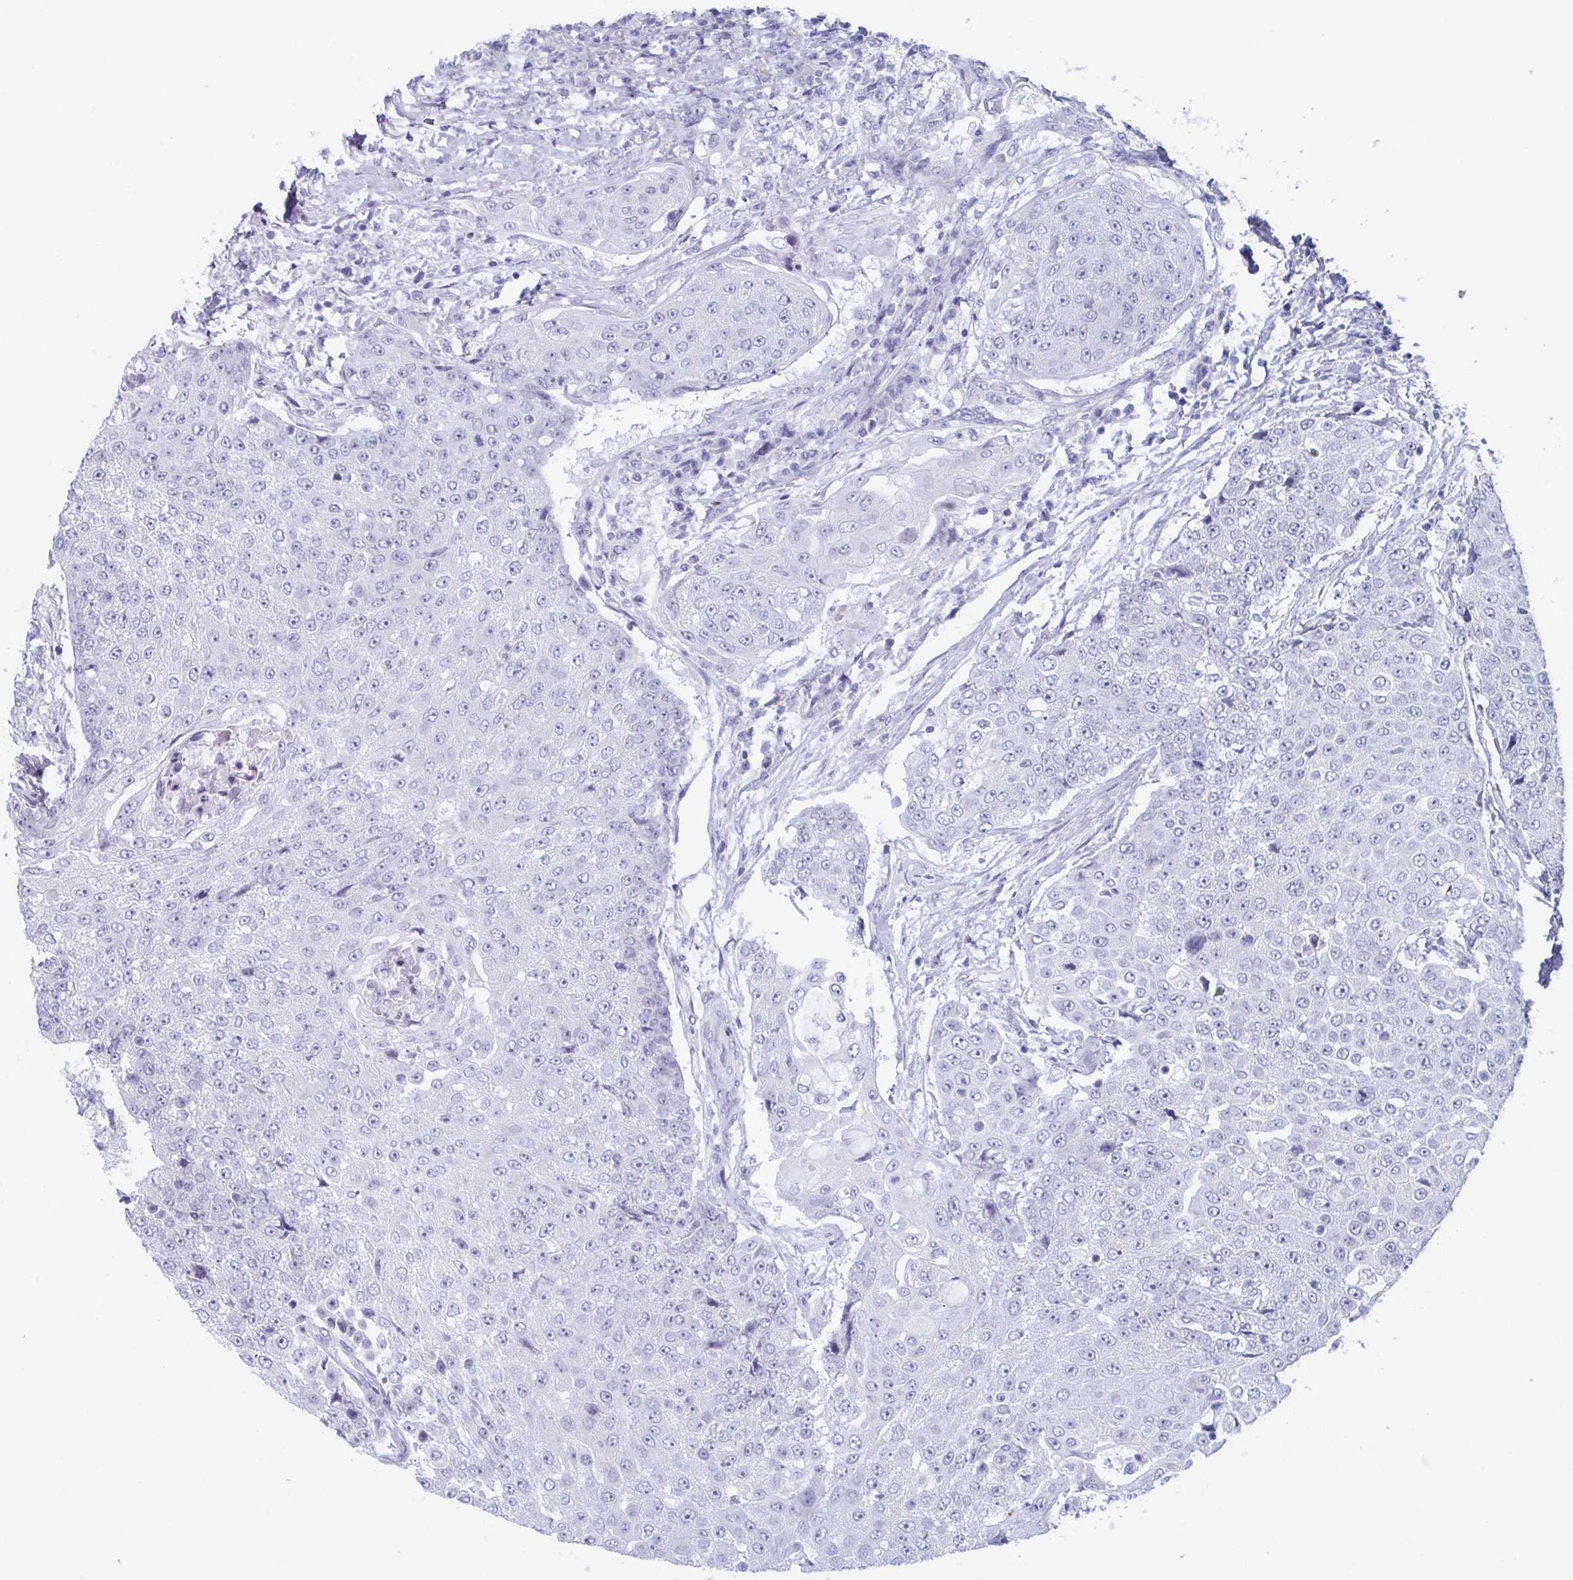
{"staining": {"intensity": "negative", "quantity": "none", "location": "none"}, "tissue": "urothelial cancer", "cell_type": "Tumor cells", "image_type": "cancer", "snomed": [{"axis": "morphology", "description": "Urothelial carcinoma, High grade"}, {"axis": "topography", "description": "Urinary bladder"}], "caption": "Immunohistochemistry histopathology image of urothelial carcinoma (high-grade) stained for a protein (brown), which exhibits no expression in tumor cells.", "gene": "LYRM2", "patient": {"sex": "female", "age": 63}}